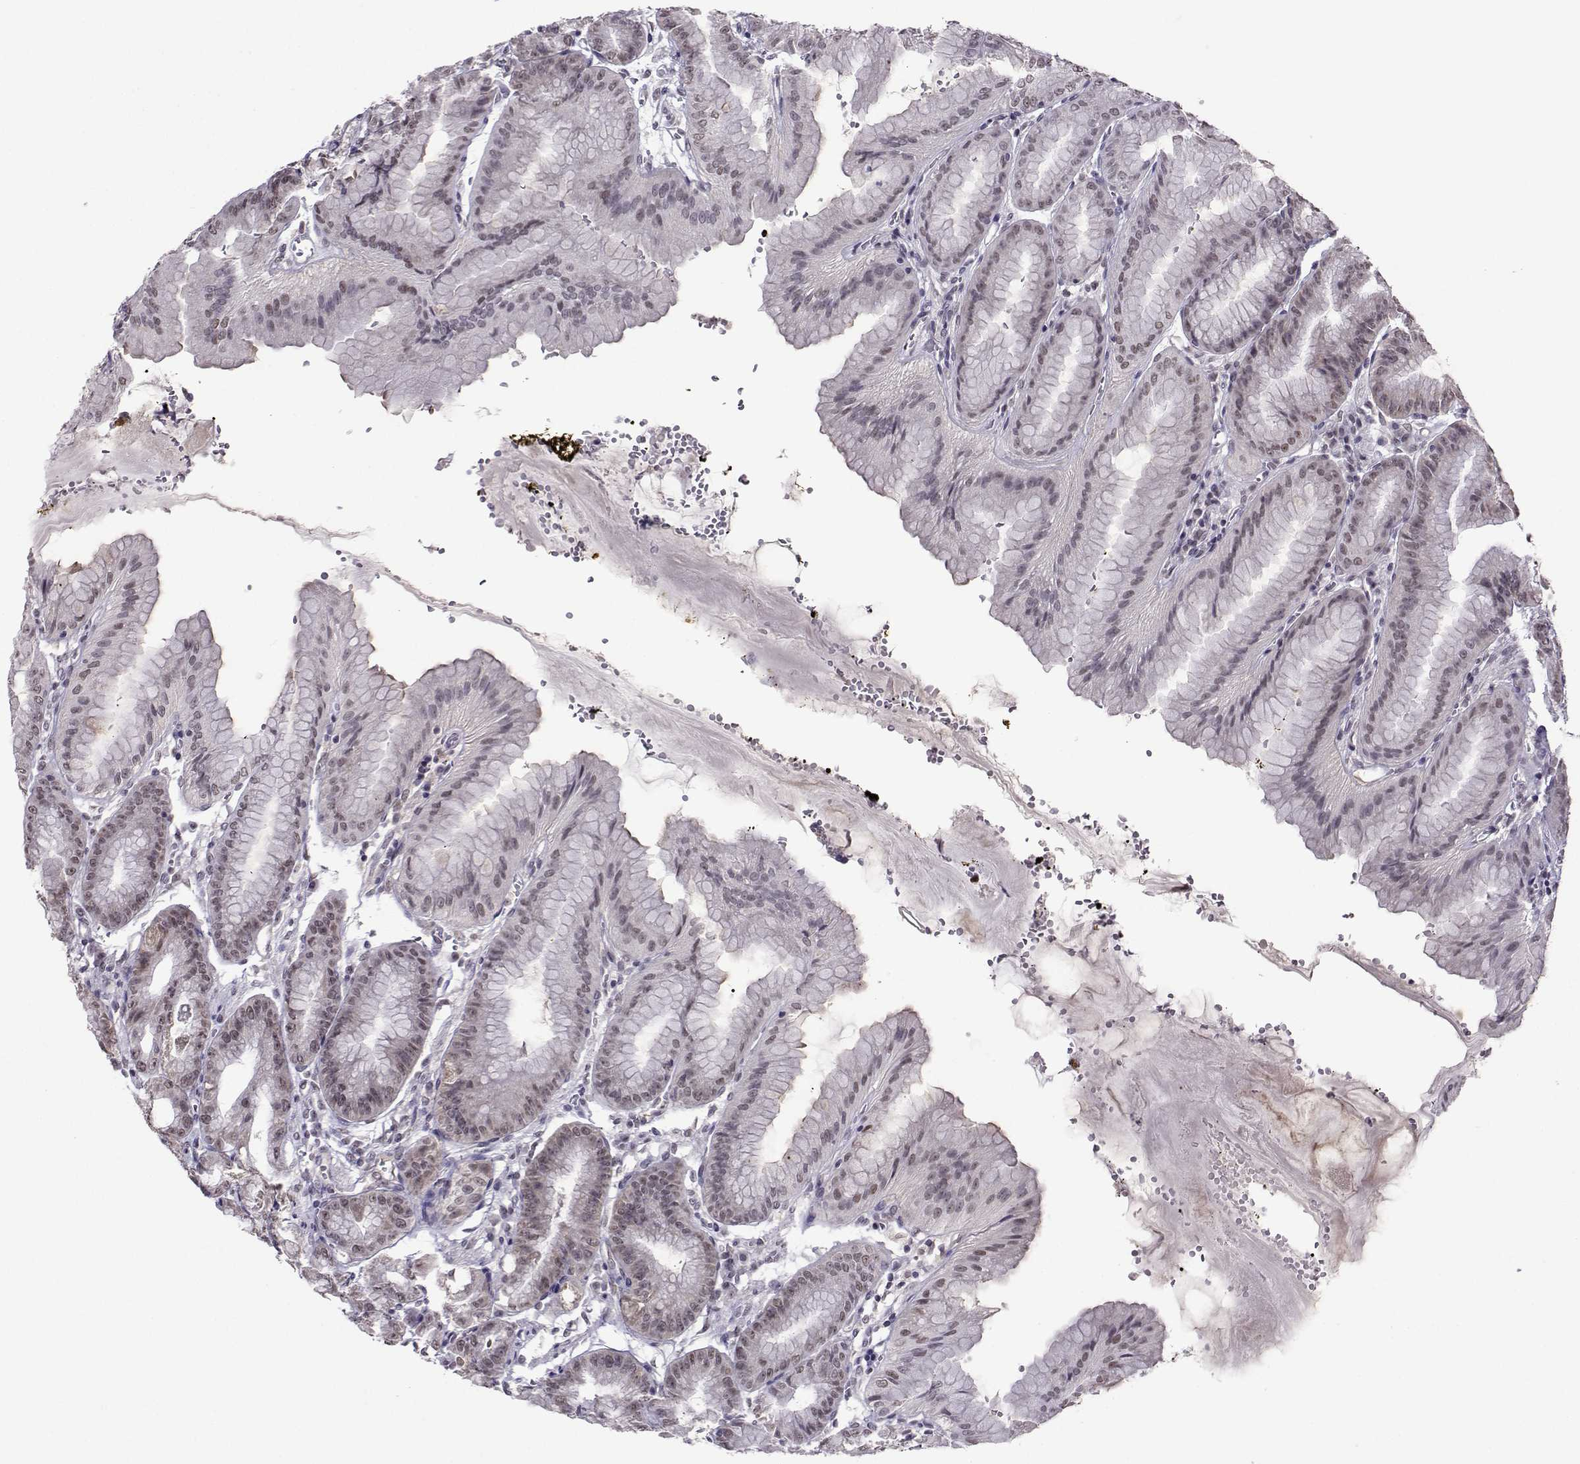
{"staining": {"intensity": "weak", "quantity": "<25%", "location": "cytoplasmic/membranous,nuclear"}, "tissue": "stomach", "cell_type": "Glandular cells", "image_type": "normal", "snomed": [{"axis": "morphology", "description": "Normal tissue, NOS"}, {"axis": "topography", "description": "Stomach, lower"}], "caption": "Immunohistochemical staining of normal stomach displays no significant positivity in glandular cells. (IHC, brightfield microscopy, high magnification).", "gene": "DDX20", "patient": {"sex": "male", "age": 71}}